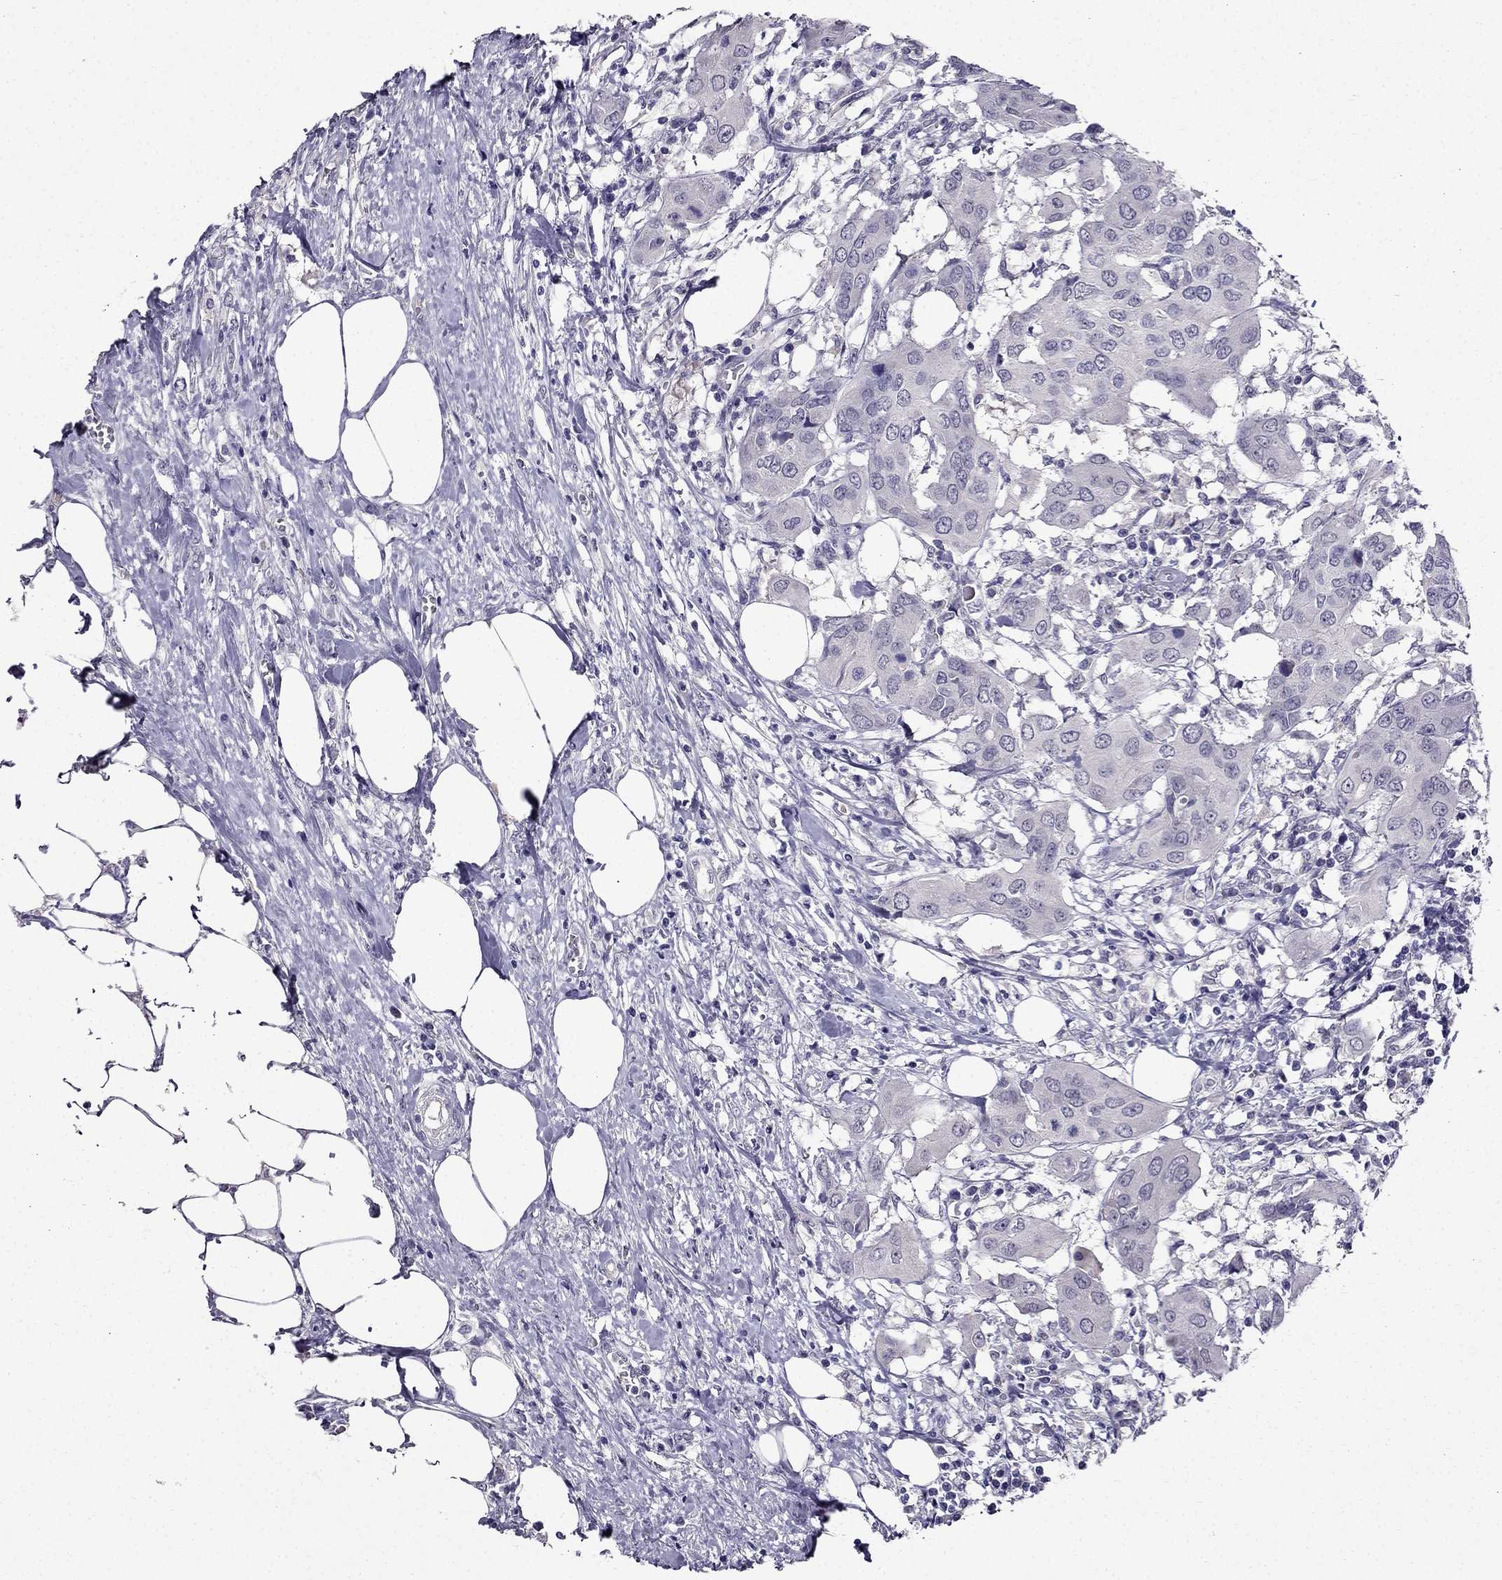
{"staining": {"intensity": "negative", "quantity": "none", "location": "none"}, "tissue": "urothelial cancer", "cell_type": "Tumor cells", "image_type": "cancer", "snomed": [{"axis": "morphology", "description": "Urothelial carcinoma, NOS"}, {"axis": "morphology", "description": "Urothelial carcinoma, High grade"}, {"axis": "topography", "description": "Urinary bladder"}], "caption": "Immunohistochemical staining of urothelial cancer demonstrates no significant staining in tumor cells.", "gene": "DUSP15", "patient": {"sex": "male", "age": 63}}